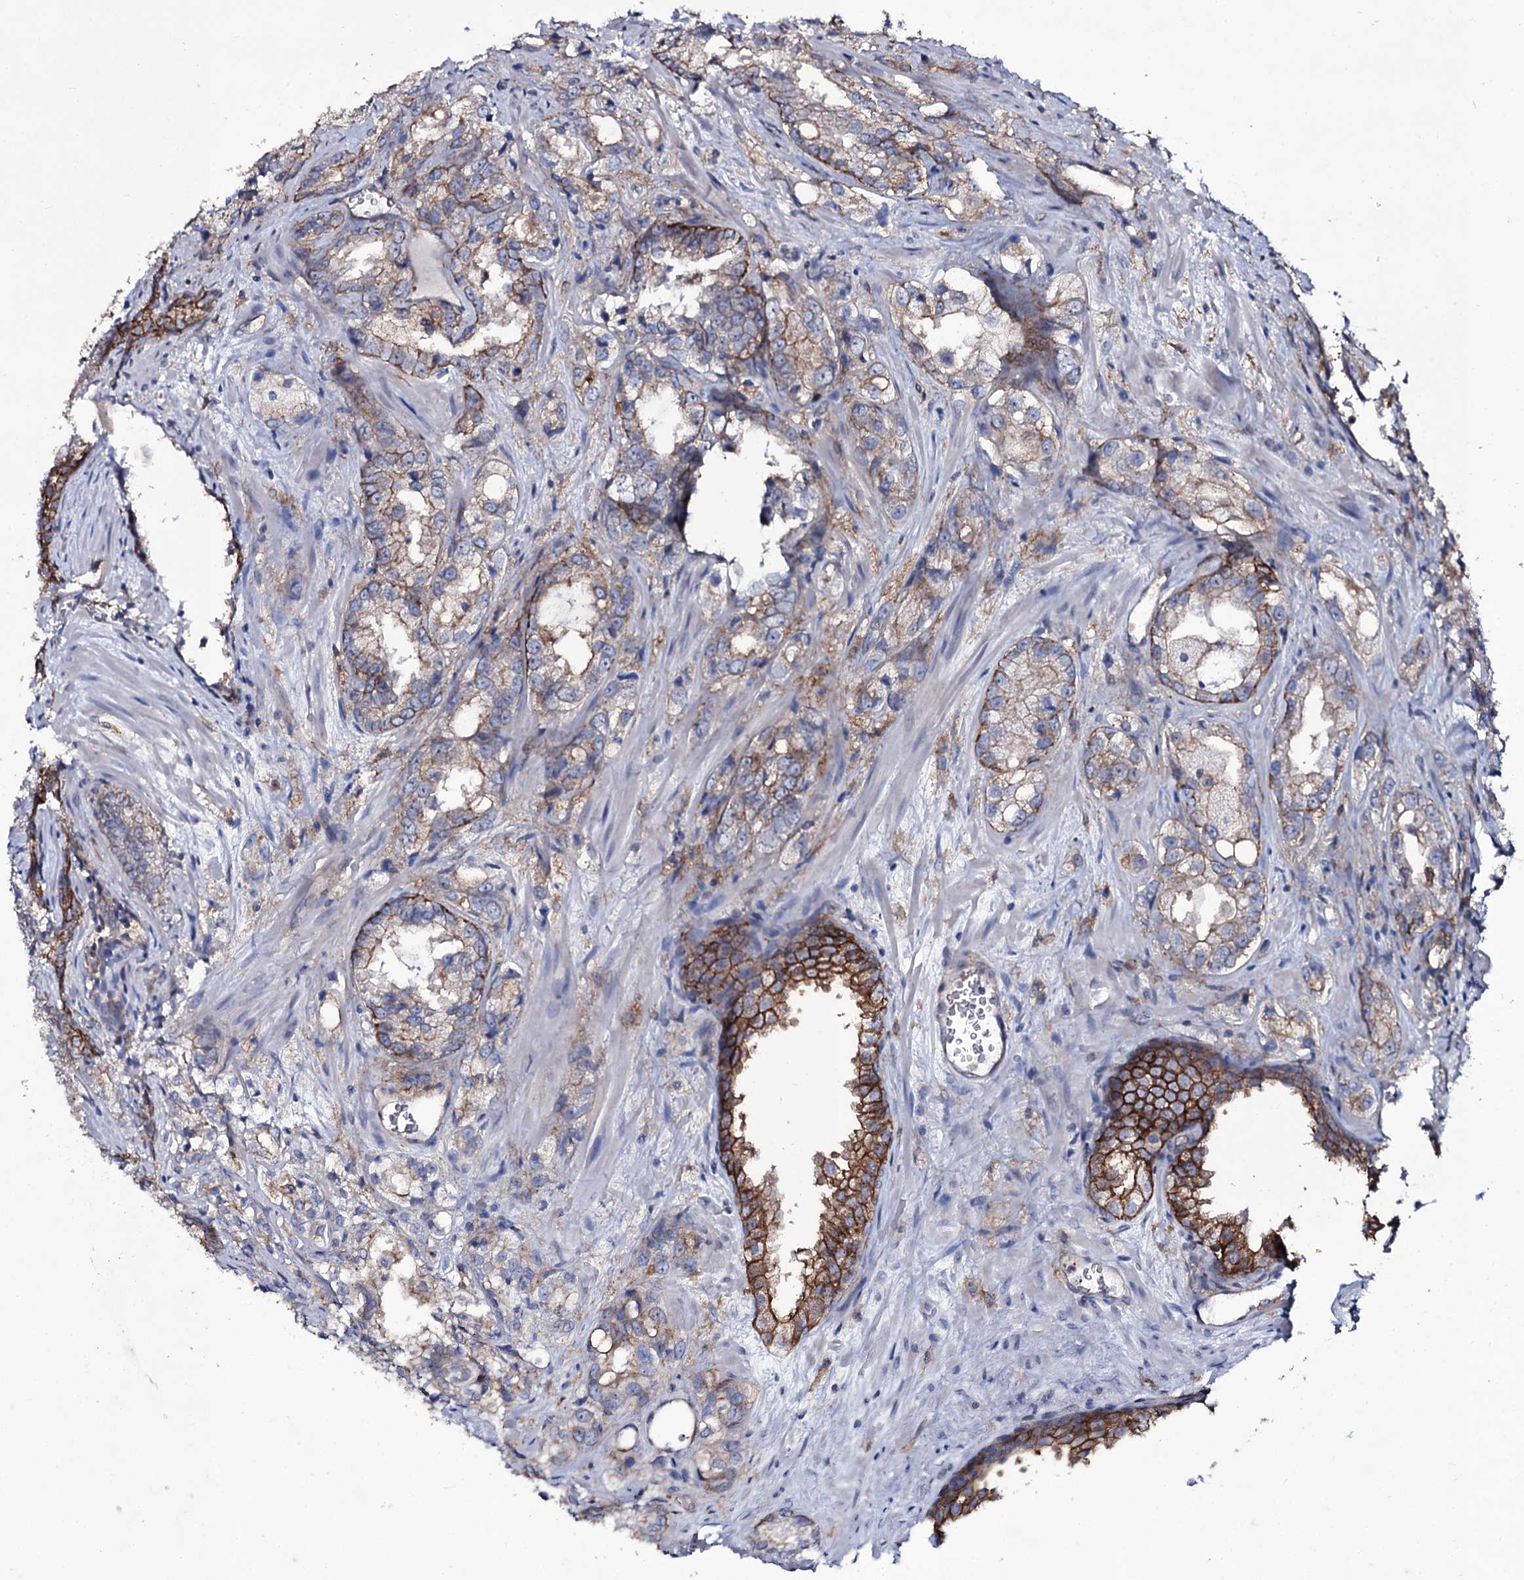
{"staining": {"intensity": "weak", "quantity": "25%-75%", "location": "cytoplasmic/membranous"}, "tissue": "prostate cancer", "cell_type": "Tumor cells", "image_type": "cancer", "snomed": [{"axis": "morphology", "description": "Adenocarcinoma, Low grade"}, {"axis": "topography", "description": "Prostate"}], "caption": "Adenocarcinoma (low-grade) (prostate) stained with DAB (3,3'-diaminobenzidine) IHC displays low levels of weak cytoplasmic/membranous staining in about 25%-75% of tumor cells.", "gene": "SNAP23", "patient": {"sex": "male", "age": 47}}